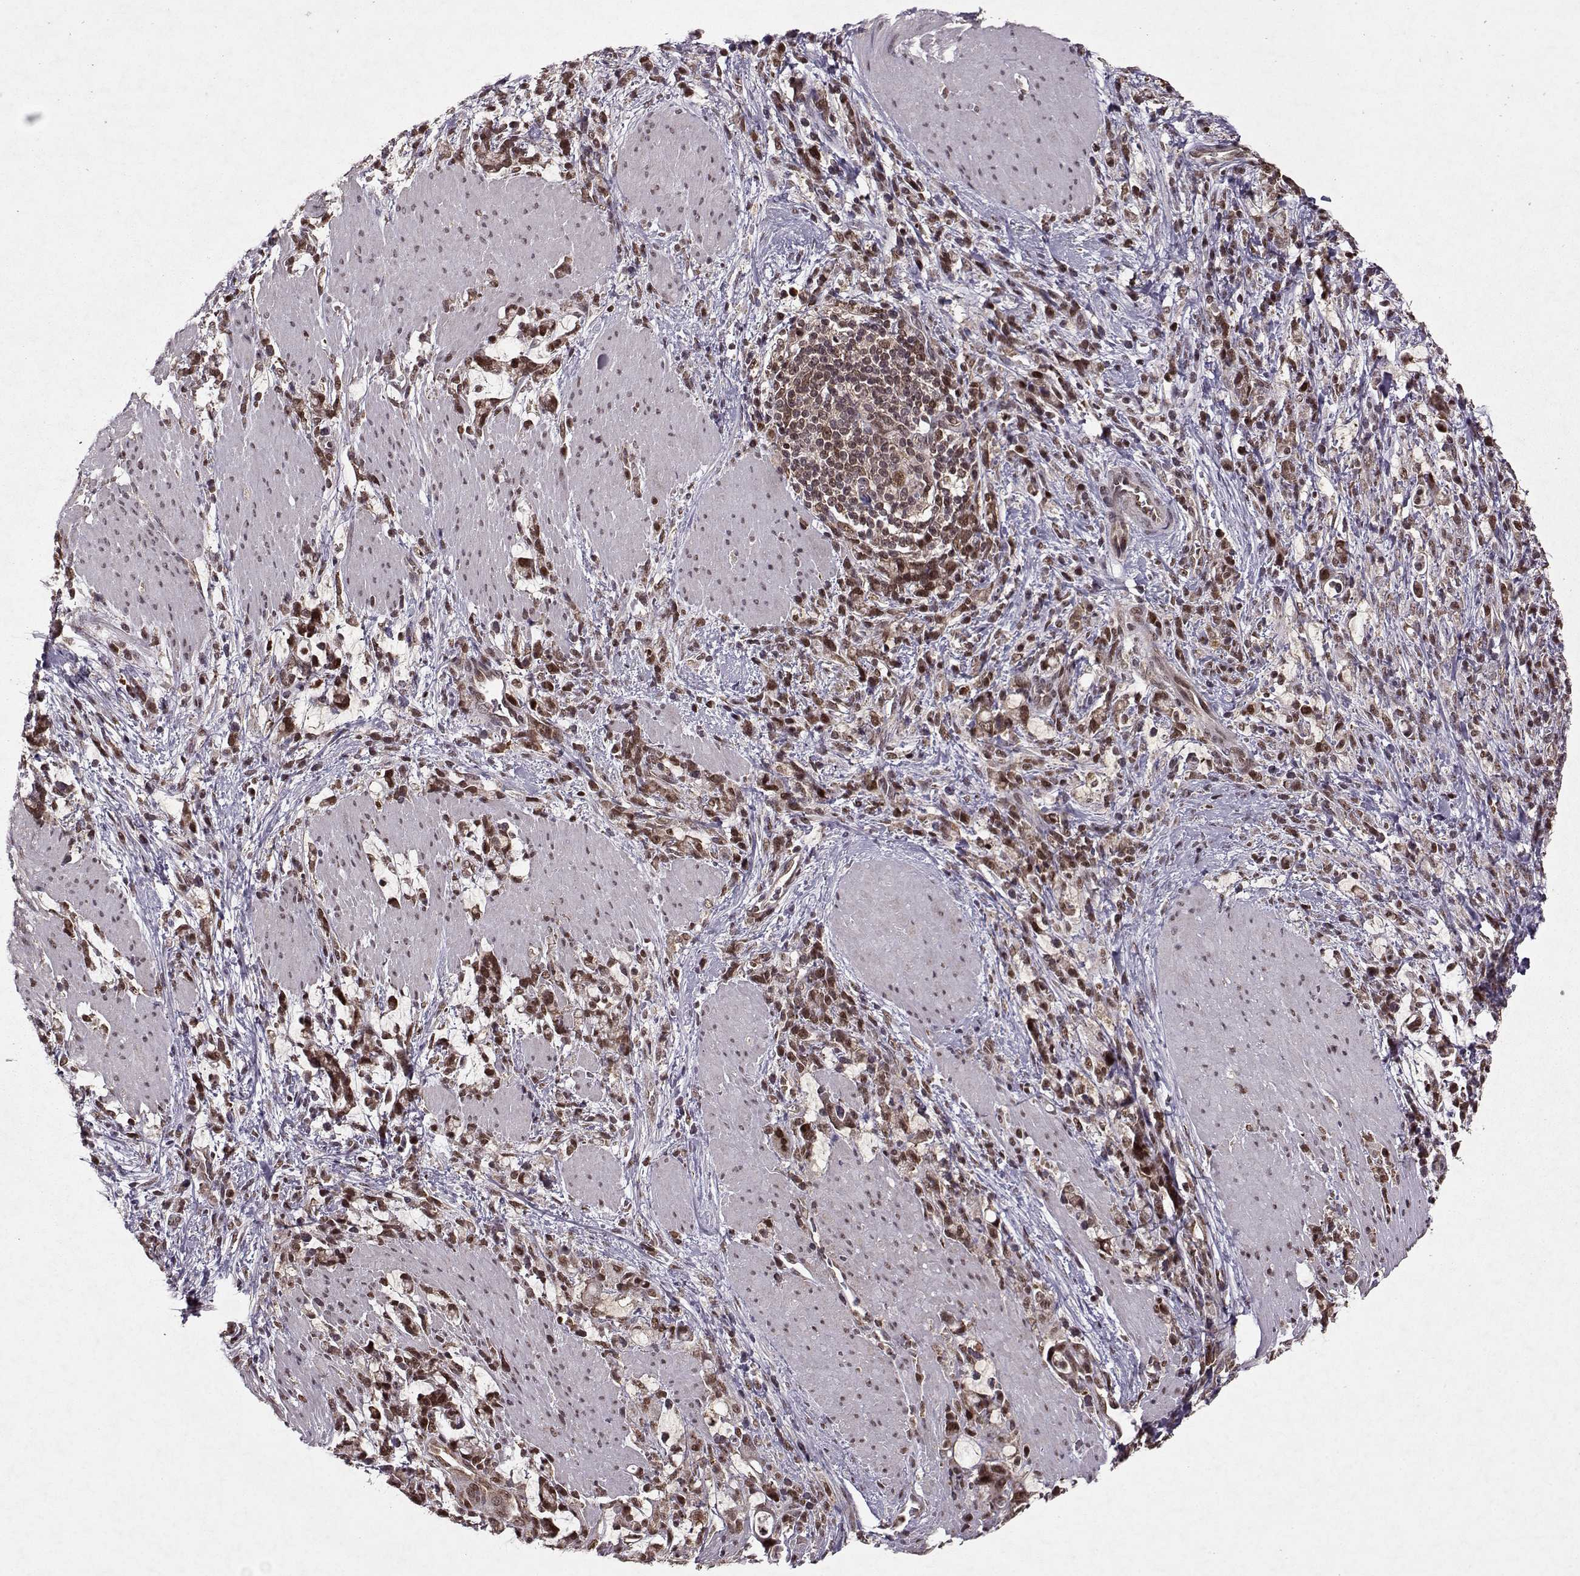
{"staining": {"intensity": "moderate", "quantity": ">75%", "location": "nuclear"}, "tissue": "stomach cancer", "cell_type": "Tumor cells", "image_type": "cancer", "snomed": [{"axis": "morphology", "description": "Adenocarcinoma, NOS"}, {"axis": "topography", "description": "Stomach"}], "caption": "This micrograph demonstrates immunohistochemistry staining of adenocarcinoma (stomach), with medium moderate nuclear expression in about >75% of tumor cells.", "gene": "PSMA7", "patient": {"sex": "female", "age": 57}}